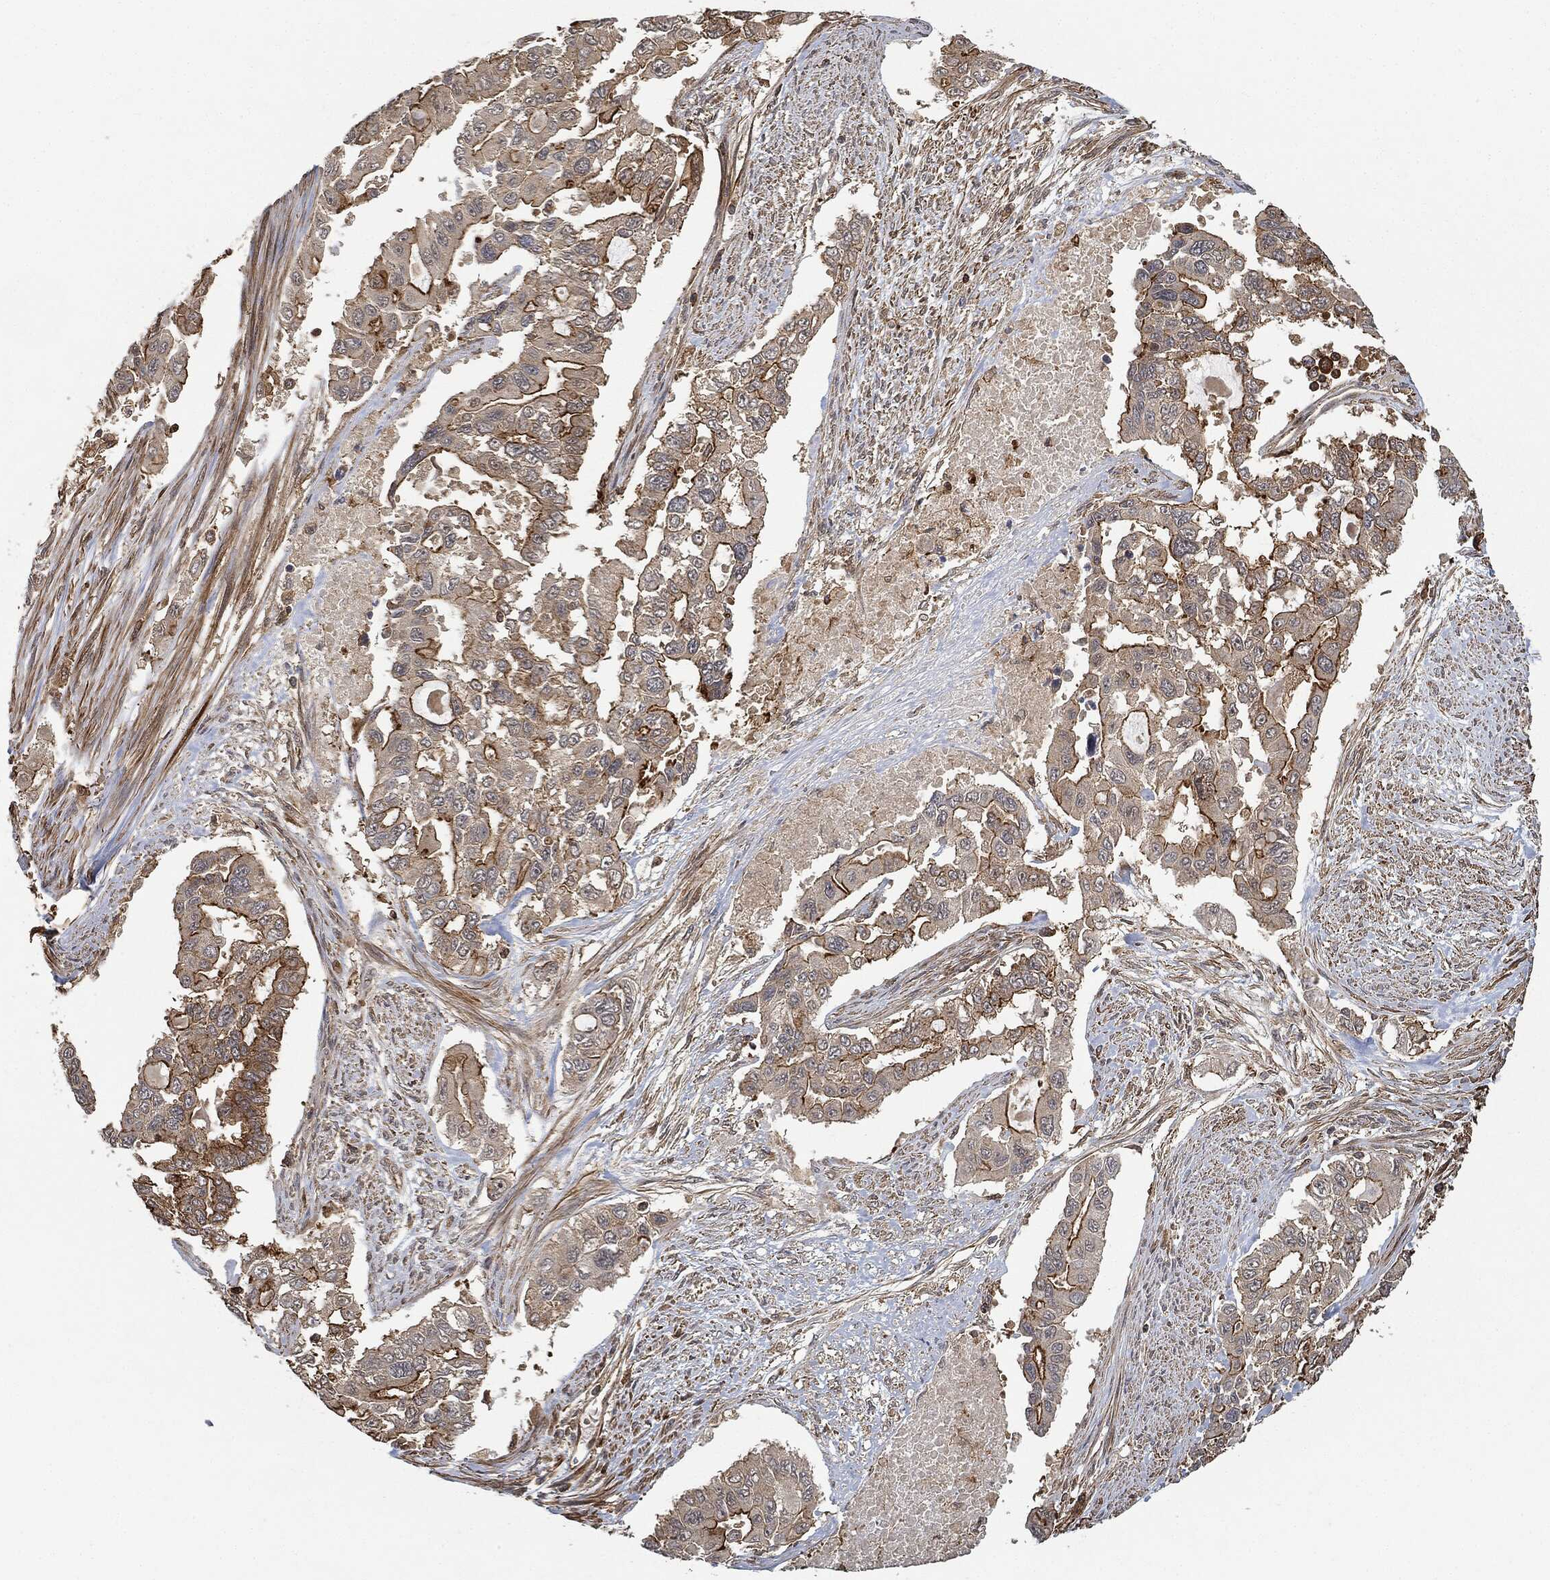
{"staining": {"intensity": "strong", "quantity": "25%-75%", "location": "cytoplasmic/membranous"}, "tissue": "endometrial cancer", "cell_type": "Tumor cells", "image_type": "cancer", "snomed": [{"axis": "morphology", "description": "Adenocarcinoma, NOS"}, {"axis": "topography", "description": "Uterus"}], "caption": "Tumor cells demonstrate strong cytoplasmic/membranous staining in about 25%-75% of cells in endometrial adenocarcinoma.", "gene": "TPT1", "patient": {"sex": "female", "age": 59}}